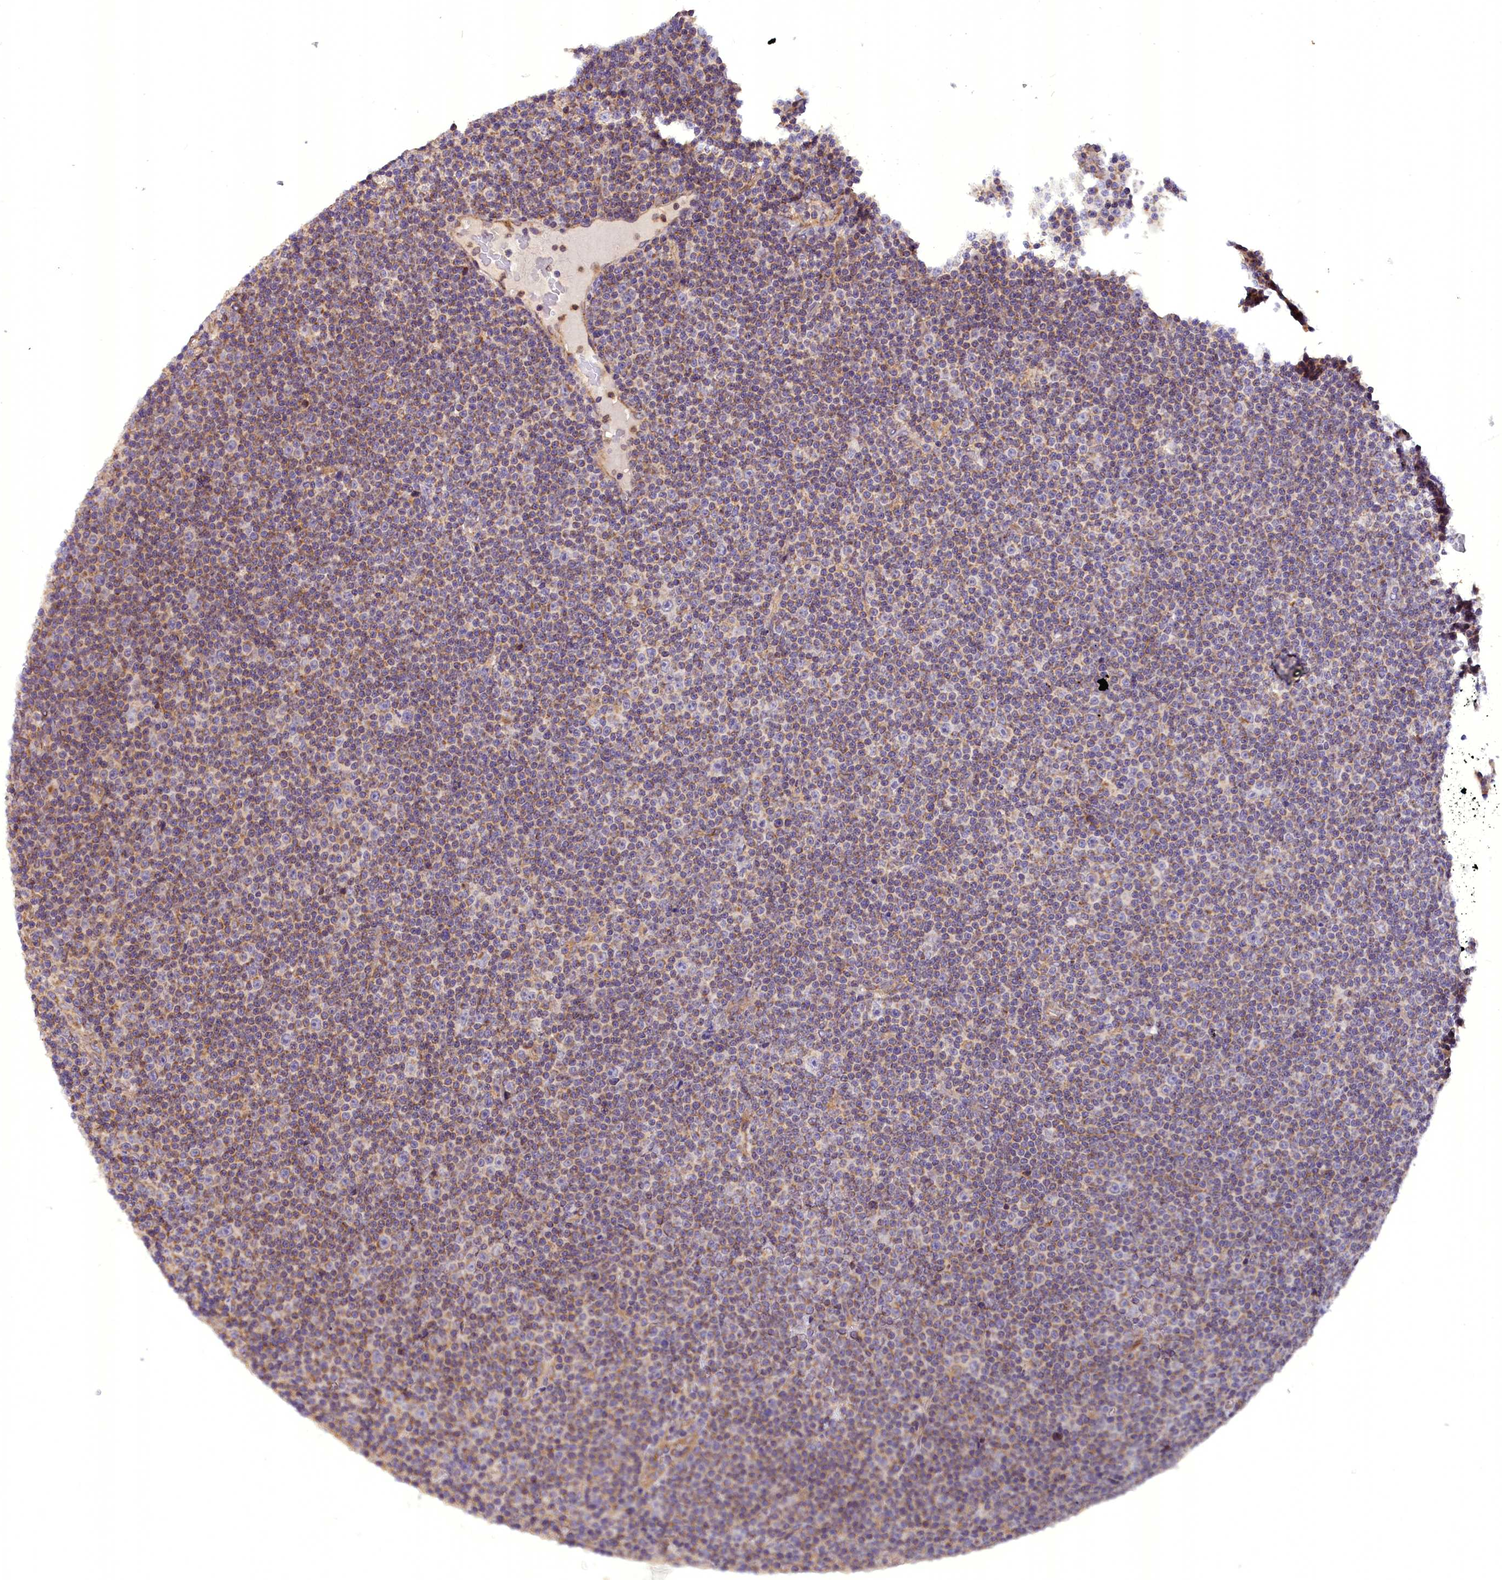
{"staining": {"intensity": "weak", "quantity": ">75%", "location": "cytoplasmic/membranous"}, "tissue": "lymphoma", "cell_type": "Tumor cells", "image_type": "cancer", "snomed": [{"axis": "morphology", "description": "Malignant lymphoma, non-Hodgkin's type, Low grade"}, {"axis": "topography", "description": "Lymph node"}], "caption": "Approximately >75% of tumor cells in human malignant lymphoma, non-Hodgkin's type (low-grade) exhibit weak cytoplasmic/membranous protein expression as visualized by brown immunohistochemical staining.", "gene": "DNAJB9", "patient": {"sex": "female", "age": 67}}